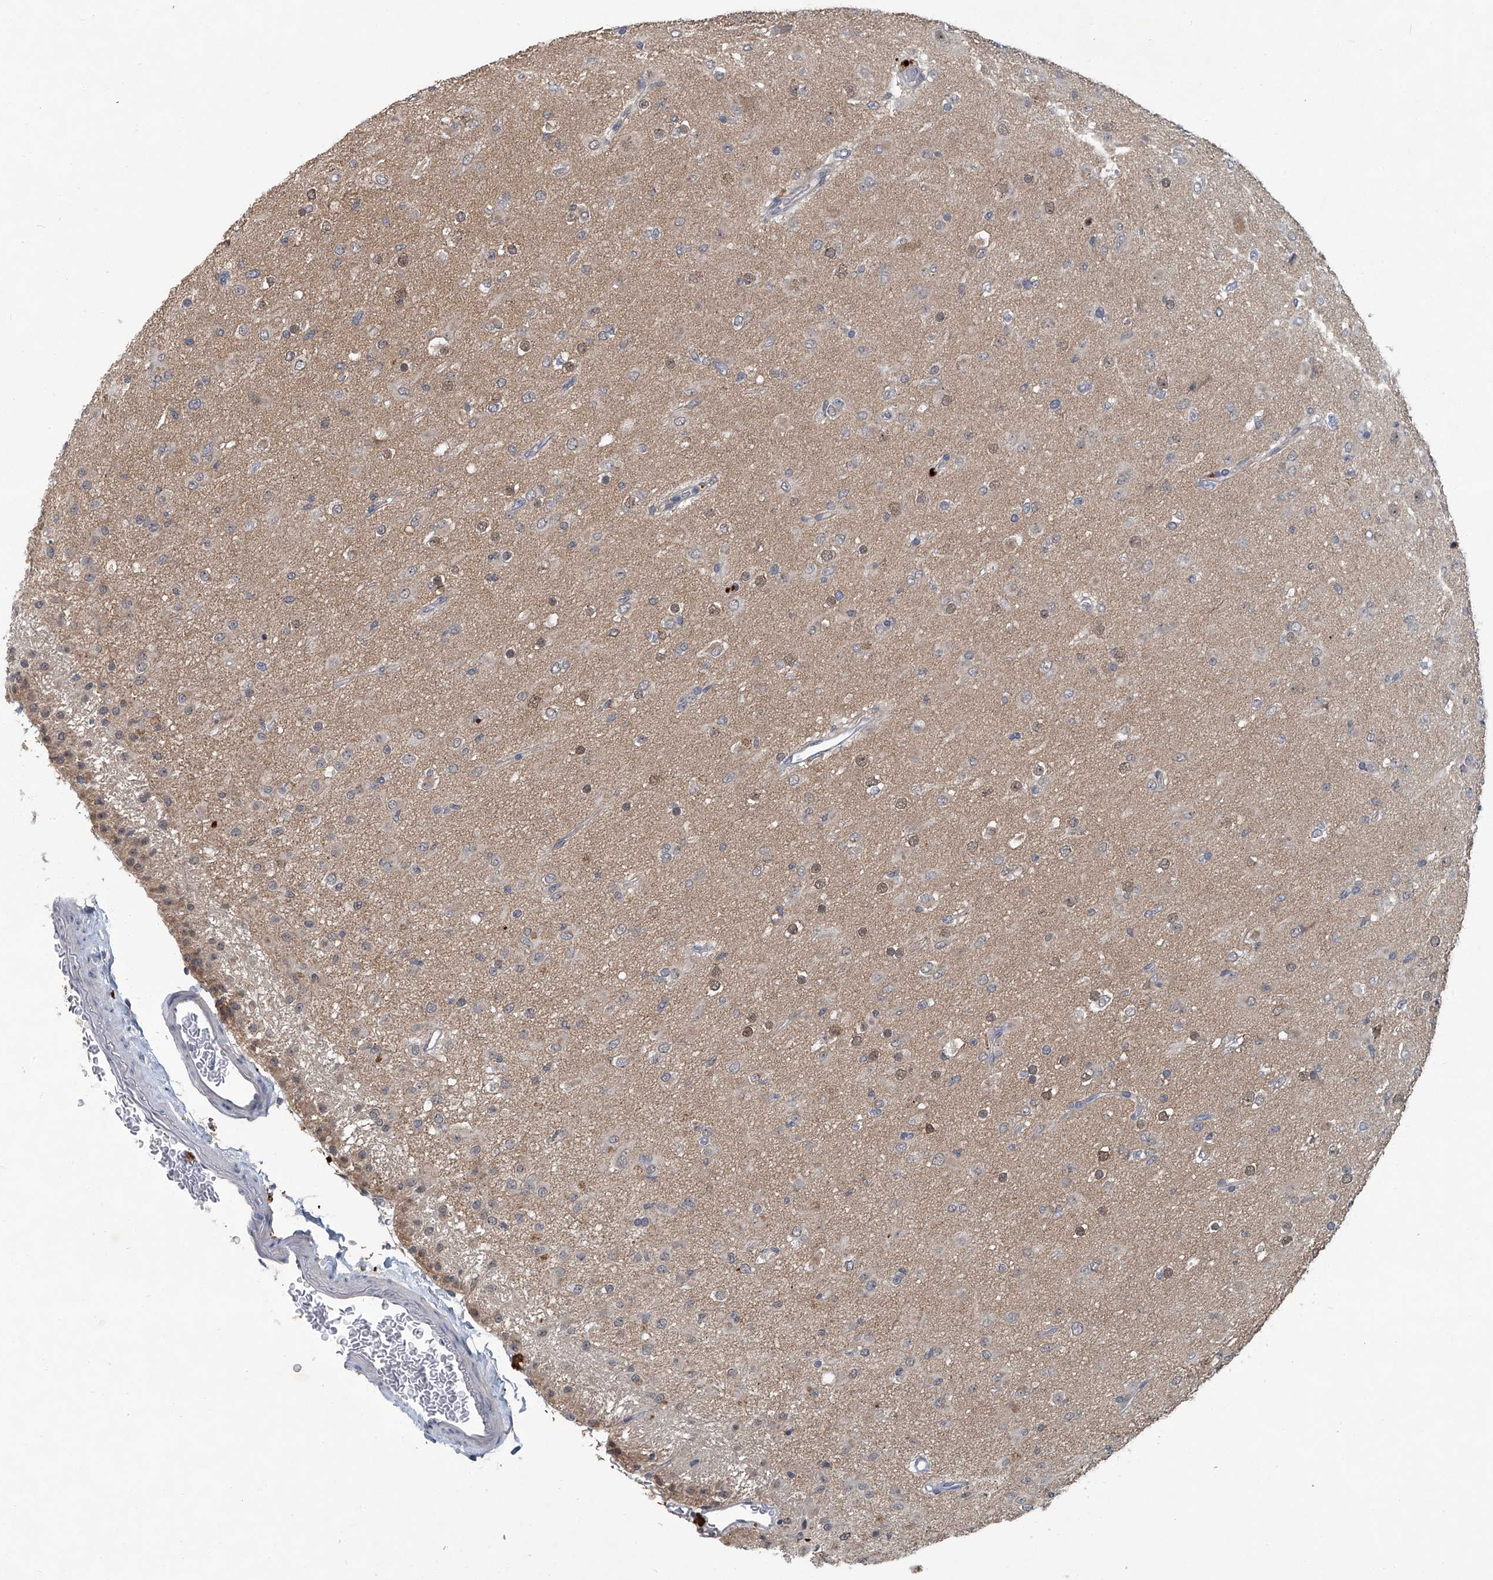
{"staining": {"intensity": "moderate", "quantity": "<25%", "location": "nuclear"}, "tissue": "glioma", "cell_type": "Tumor cells", "image_type": "cancer", "snomed": [{"axis": "morphology", "description": "Glioma, malignant, Low grade"}, {"axis": "topography", "description": "Brain"}], "caption": "Glioma stained with a protein marker reveals moderate staining in tumor cells.", "gene": "AKNAD1", "patient": {"sex": "male", "age": 65}}